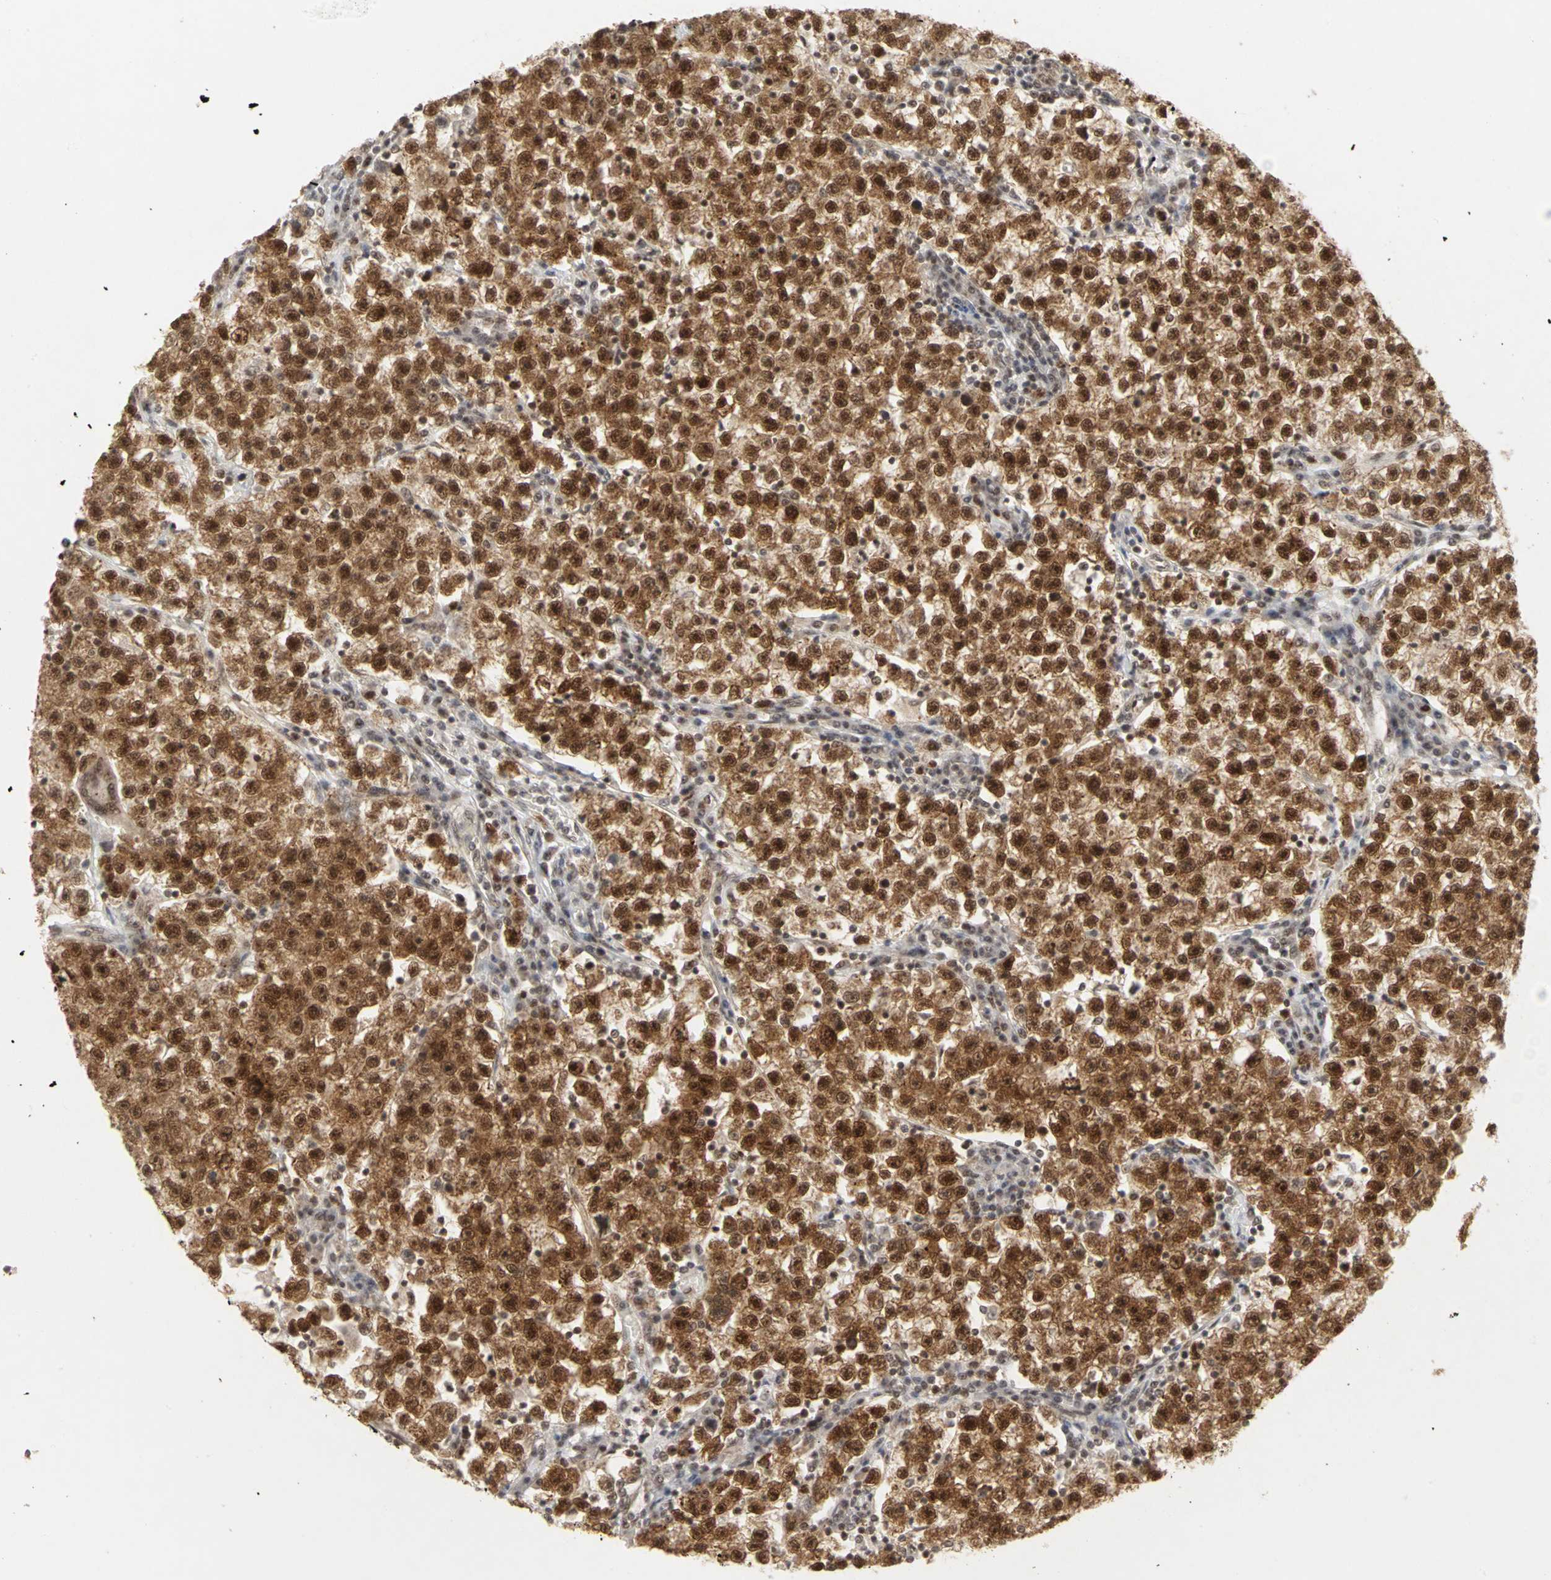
{"staining": {"intensity": "strong", "quantity": ">75%", "location": "cytoplasmic/membranous,nuclear"}, "tissue": "testis cancer", "cell_type": "Tumor cells", "image_type": "cancer", "snomed": [{"axis": "morphology", "description": "Seminoma, NOS"}, {"axis": "topography", "description": "Testis"}], "caption": "Brown immunohistochemical staining in seminoma (testis) reveals strong cytoplasmic/membranous and nuclear expression in approximately >75% of tumor cells.", "gene": "CSNK2B", "patient": {"sex": "male", "age": 22}}